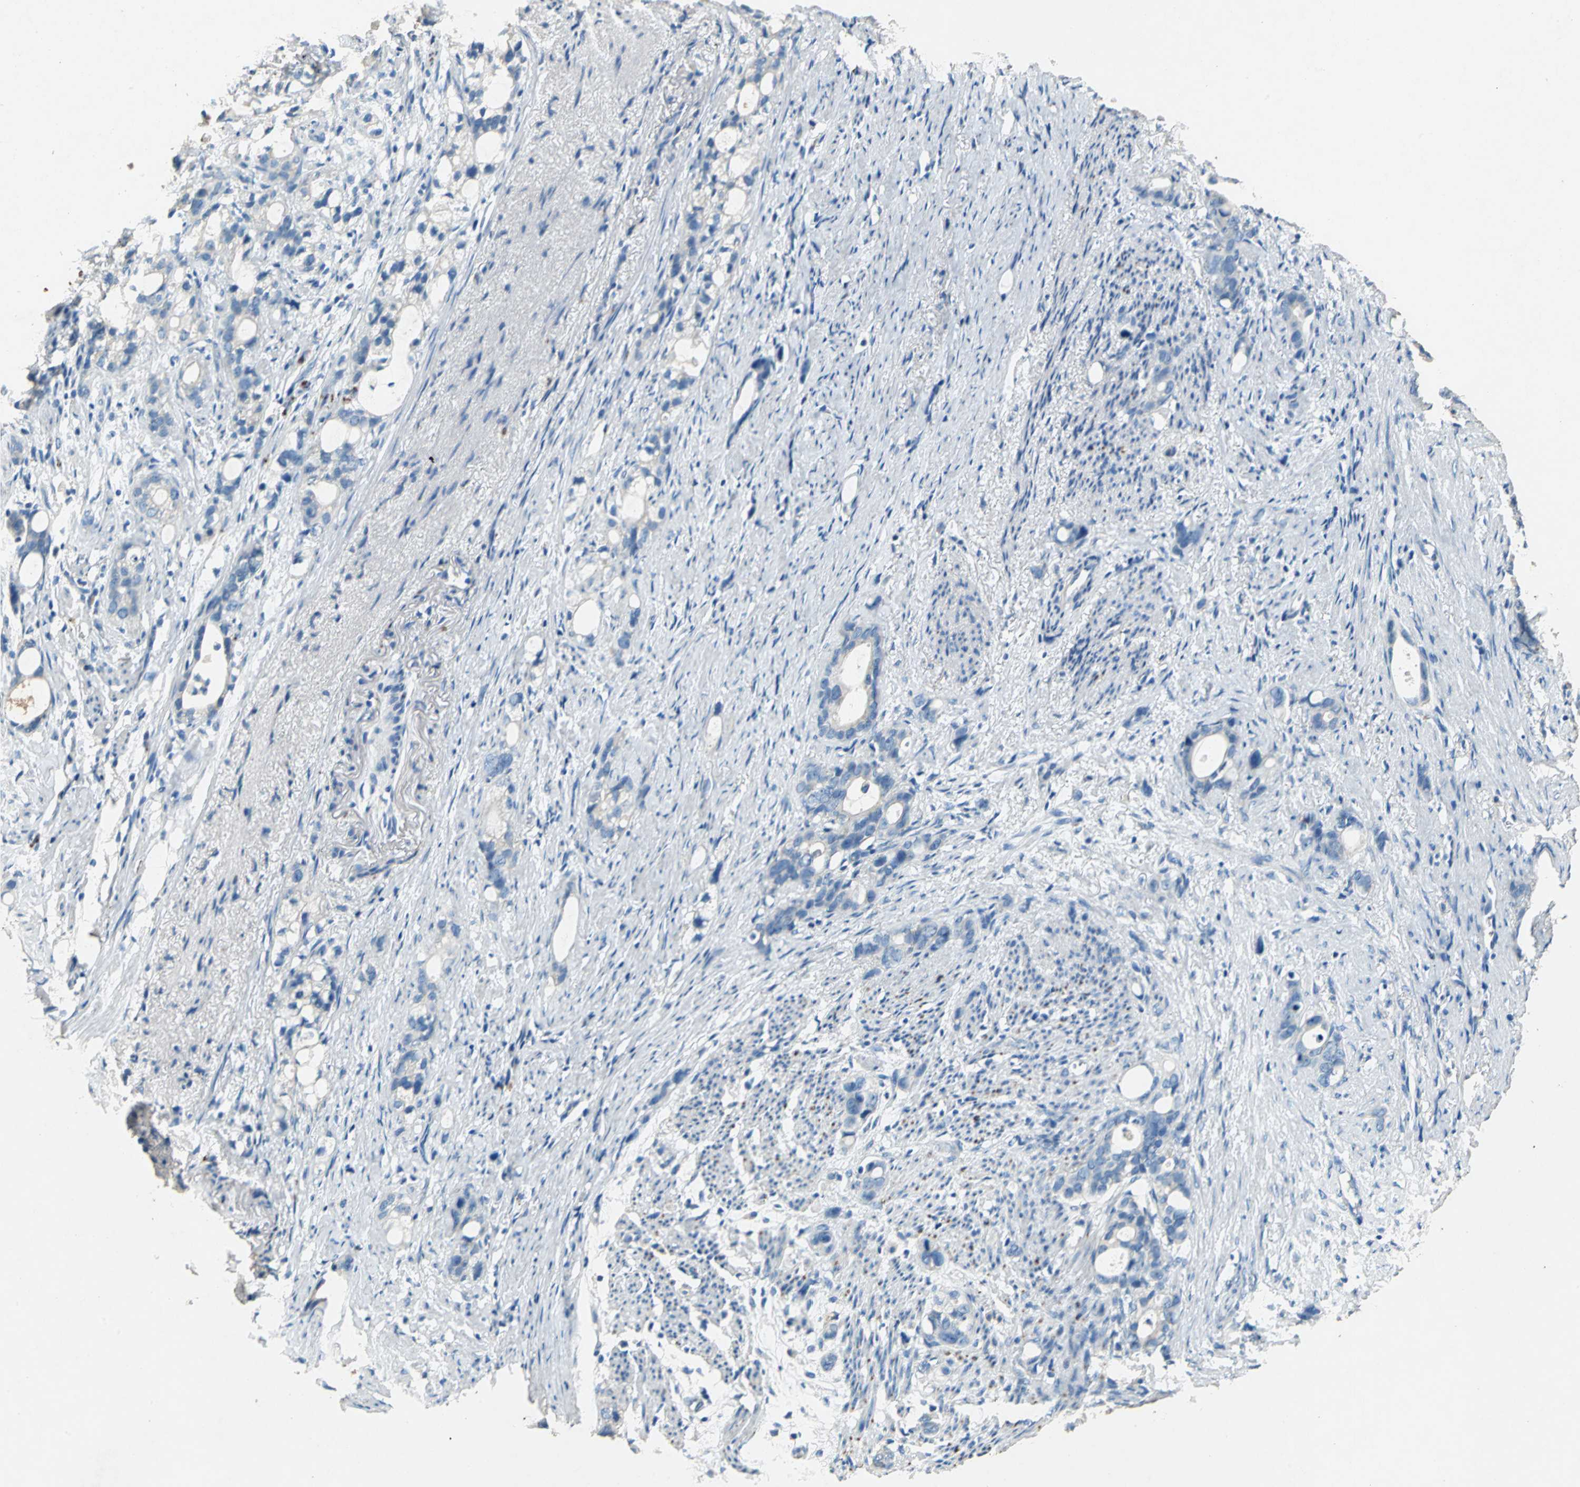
{"staining": {"intensity": "weak", "quantity": "25%-75%", "location": "cytoplasmic/membranous"}, "tissue": "stomach cancer", "cell_type": "Tumor cells", "image_type": "cancer", "snomed": [{"axis": "morphology", "description": "Adenocarcinoma, NOS"}, {"axis": "topography", "description": "Stomach"}], "caption": "Human stomach cancer (adenocarcinoma) stained with a brown dye shows weak cytoplasmic/membranous positive staining in approximately 25%-75% of tumor cells.", "gene": "ADAMTS5", "patient": {"sex": "female", "age": 75}}